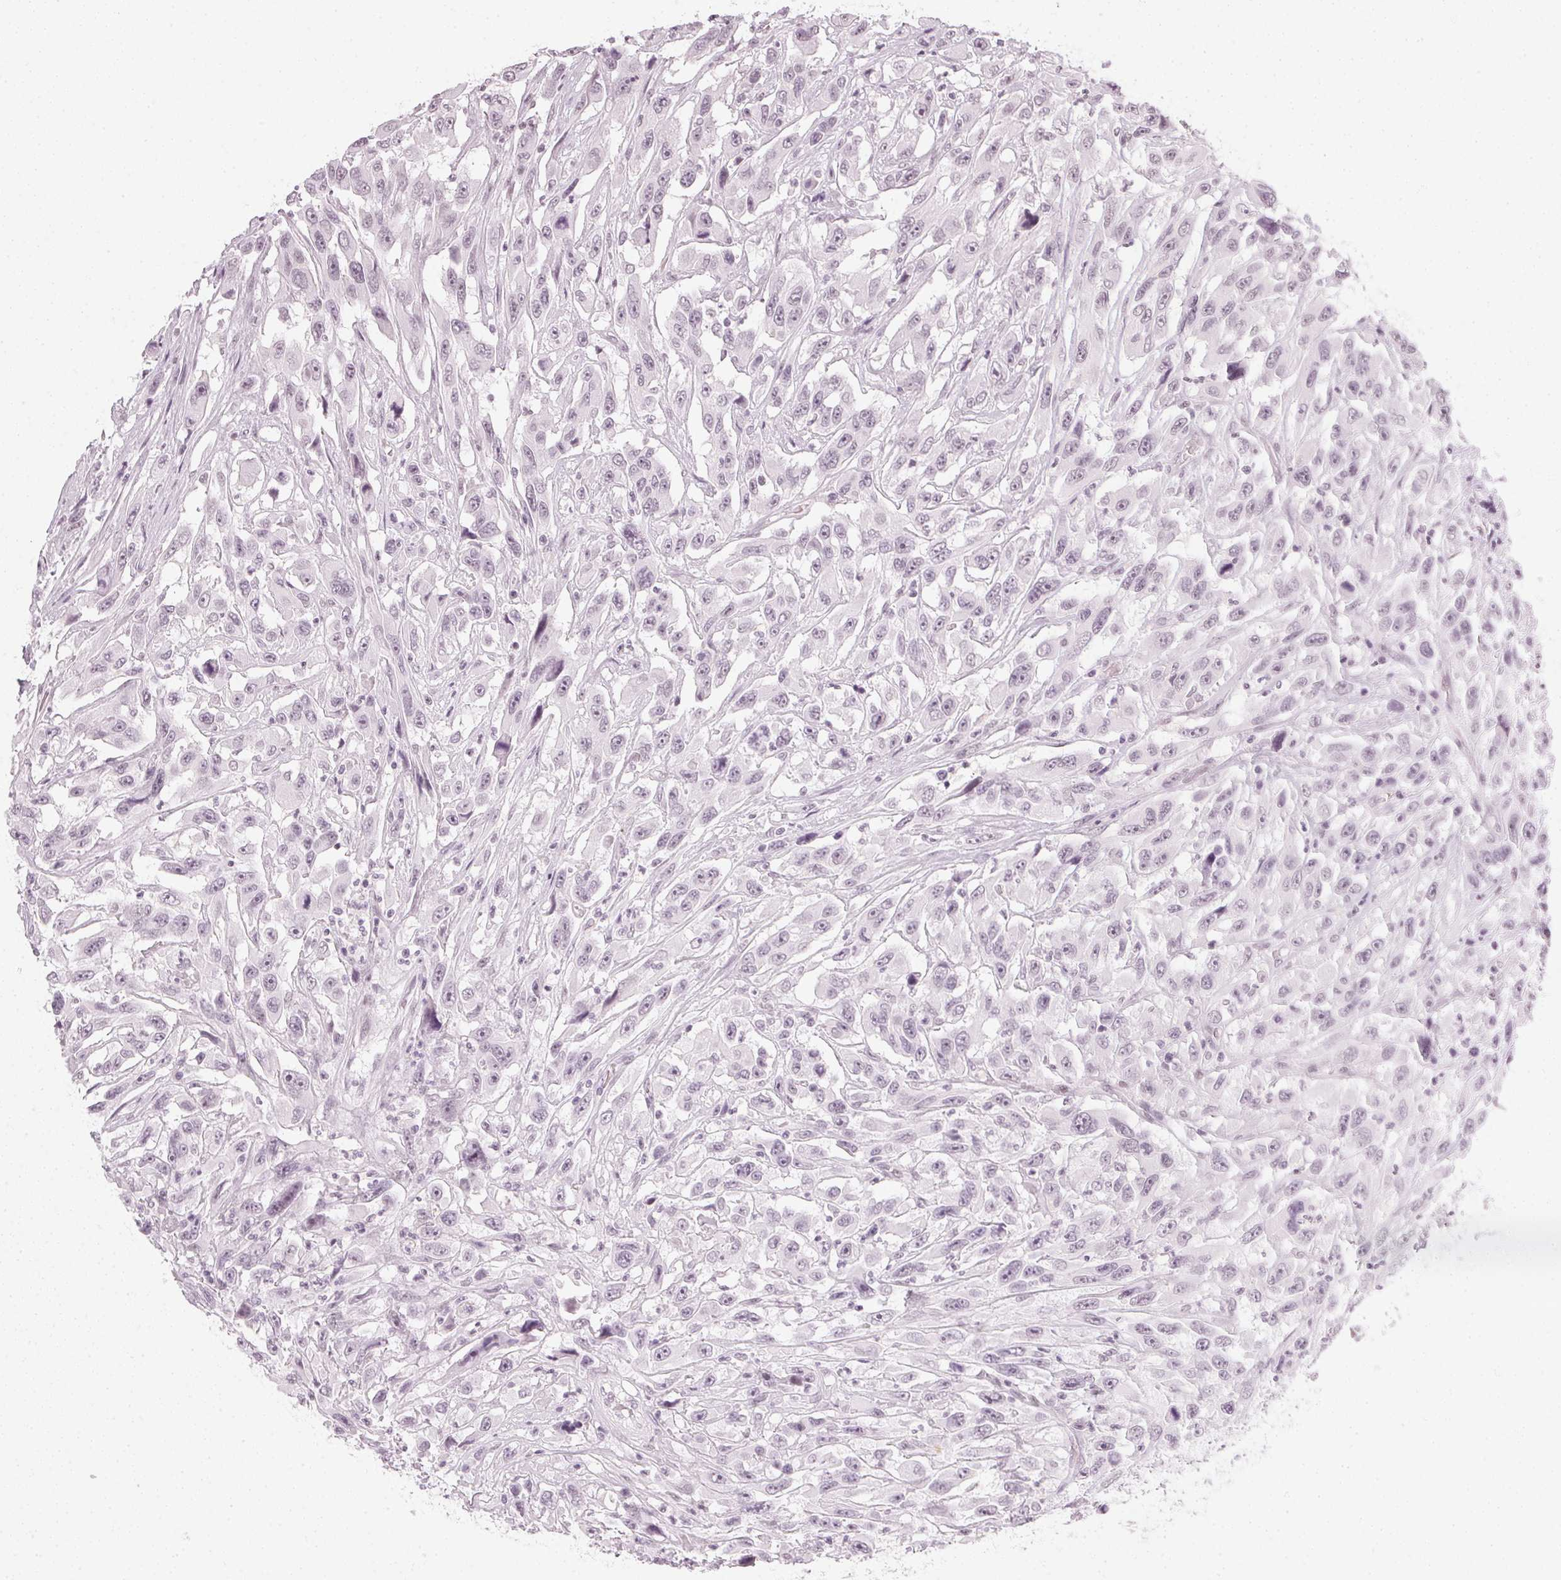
{"staining": {"intensity": "negative", "quantity": "none", "location": "none"}, "tissue": "urothelial cancer", "cell_type": "Tumor cells", "image_type": "cancer", "snomed": [{"axis": "morphology", "description": "Urothelial carcinoma, High grade"}, {"axis": "topography", "description": "Urinary bladder"}], "caption": "Immunohistochemistry (IHC) image of human high-grade urothelial carcinoma stained for a protein (brown), which displays no positivity in tumor cells.", "gene": "DNAJC6", "patient": {"sex": "male", "age": 53}}